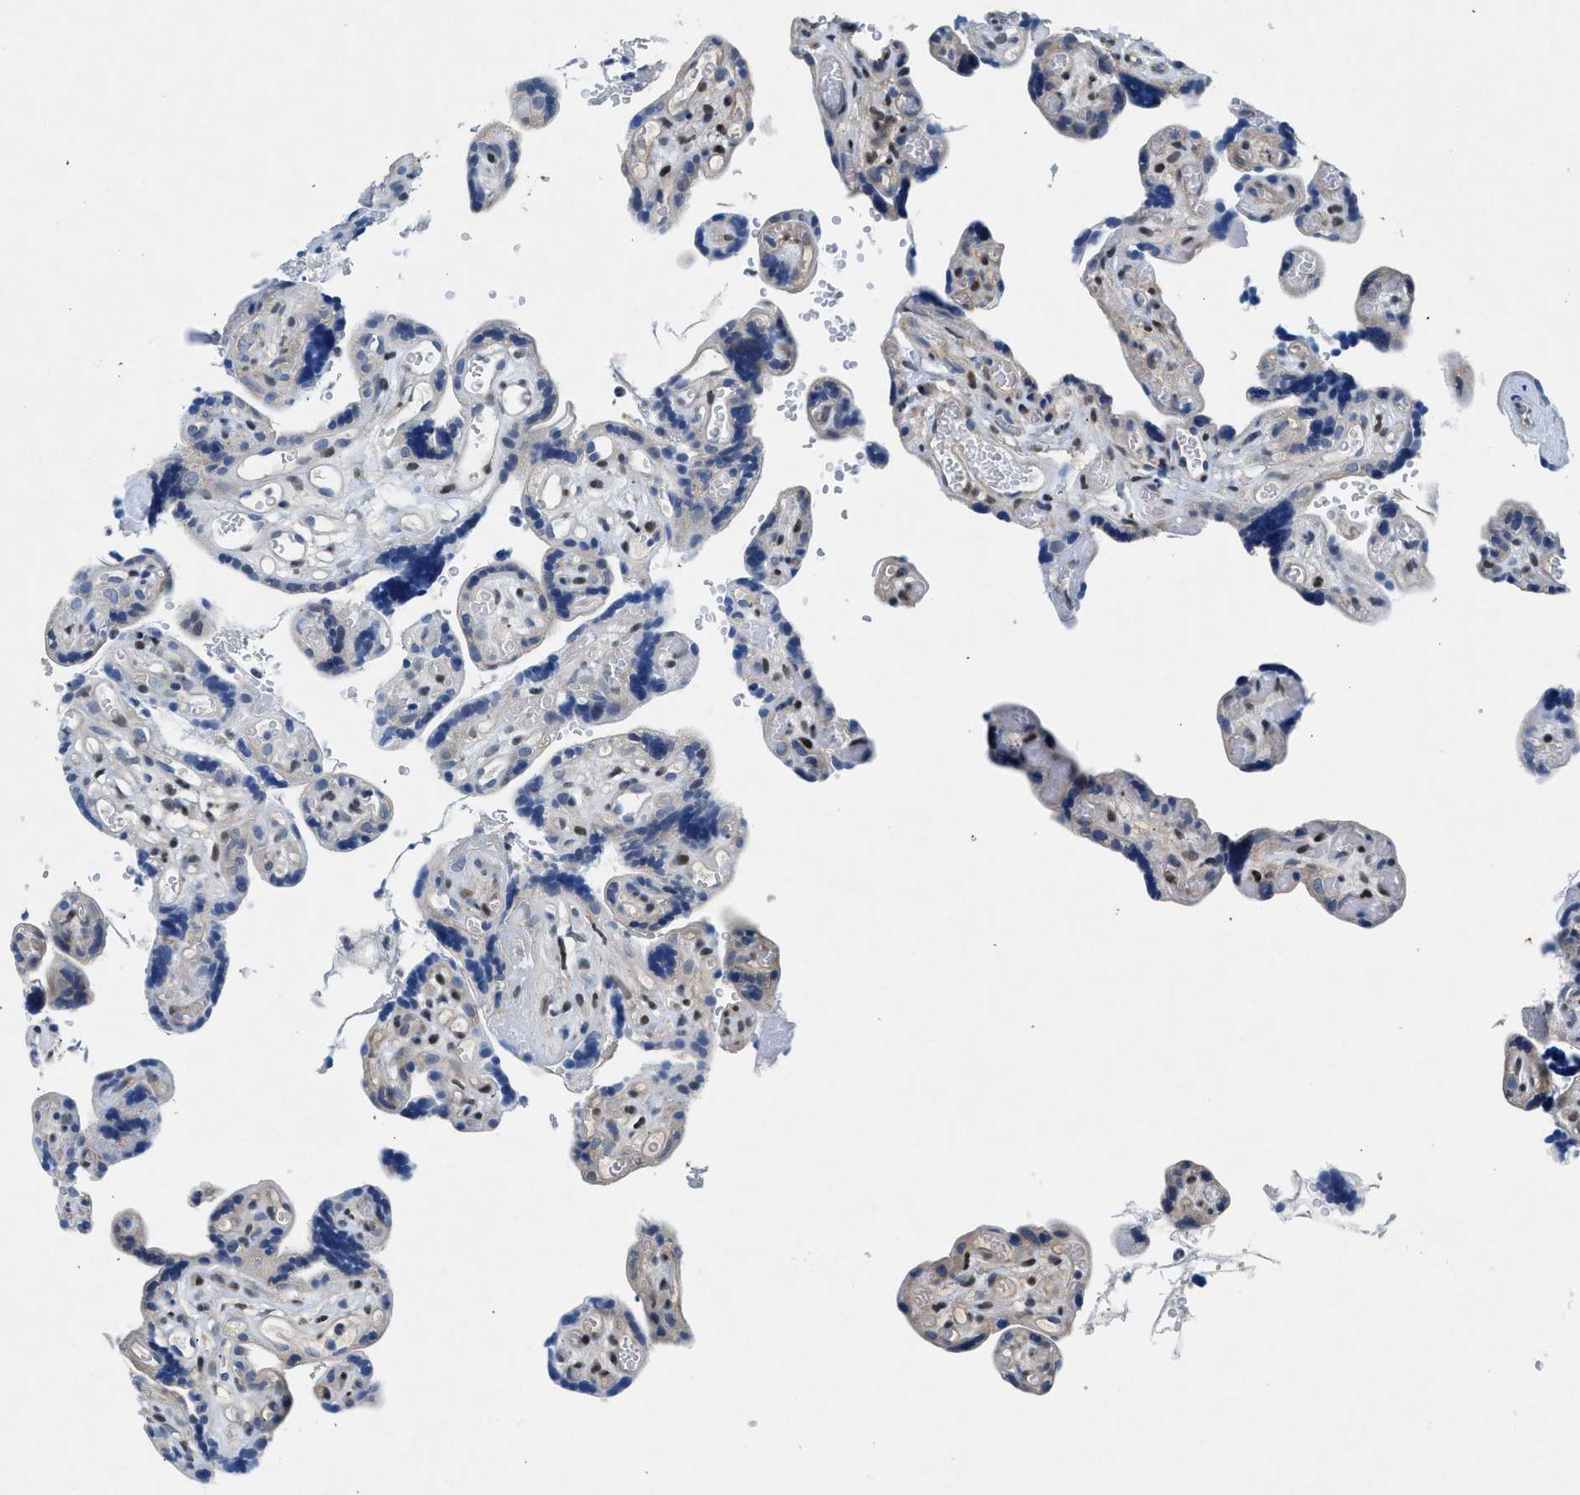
{"staining": {"intensity": "weak", "quantity": "<25%", "location": "cytoplasmic/membranous"}, "tissue": "placenta", "cell_type": "Decidual cells", "image_type": "normal", "snomed": [{"axis": "morphology", "description": "Normal tissue, NOS"}, {"axis": "topography", "description": "Placenta"}], "caption": "Protein analysis of benign placenta shows no significant staining in decidual cells. (DAB immunohistochemistry (IHC), high magnification).", "gene": "COPS2", "patient": {"sex": "female", "age": 30}}